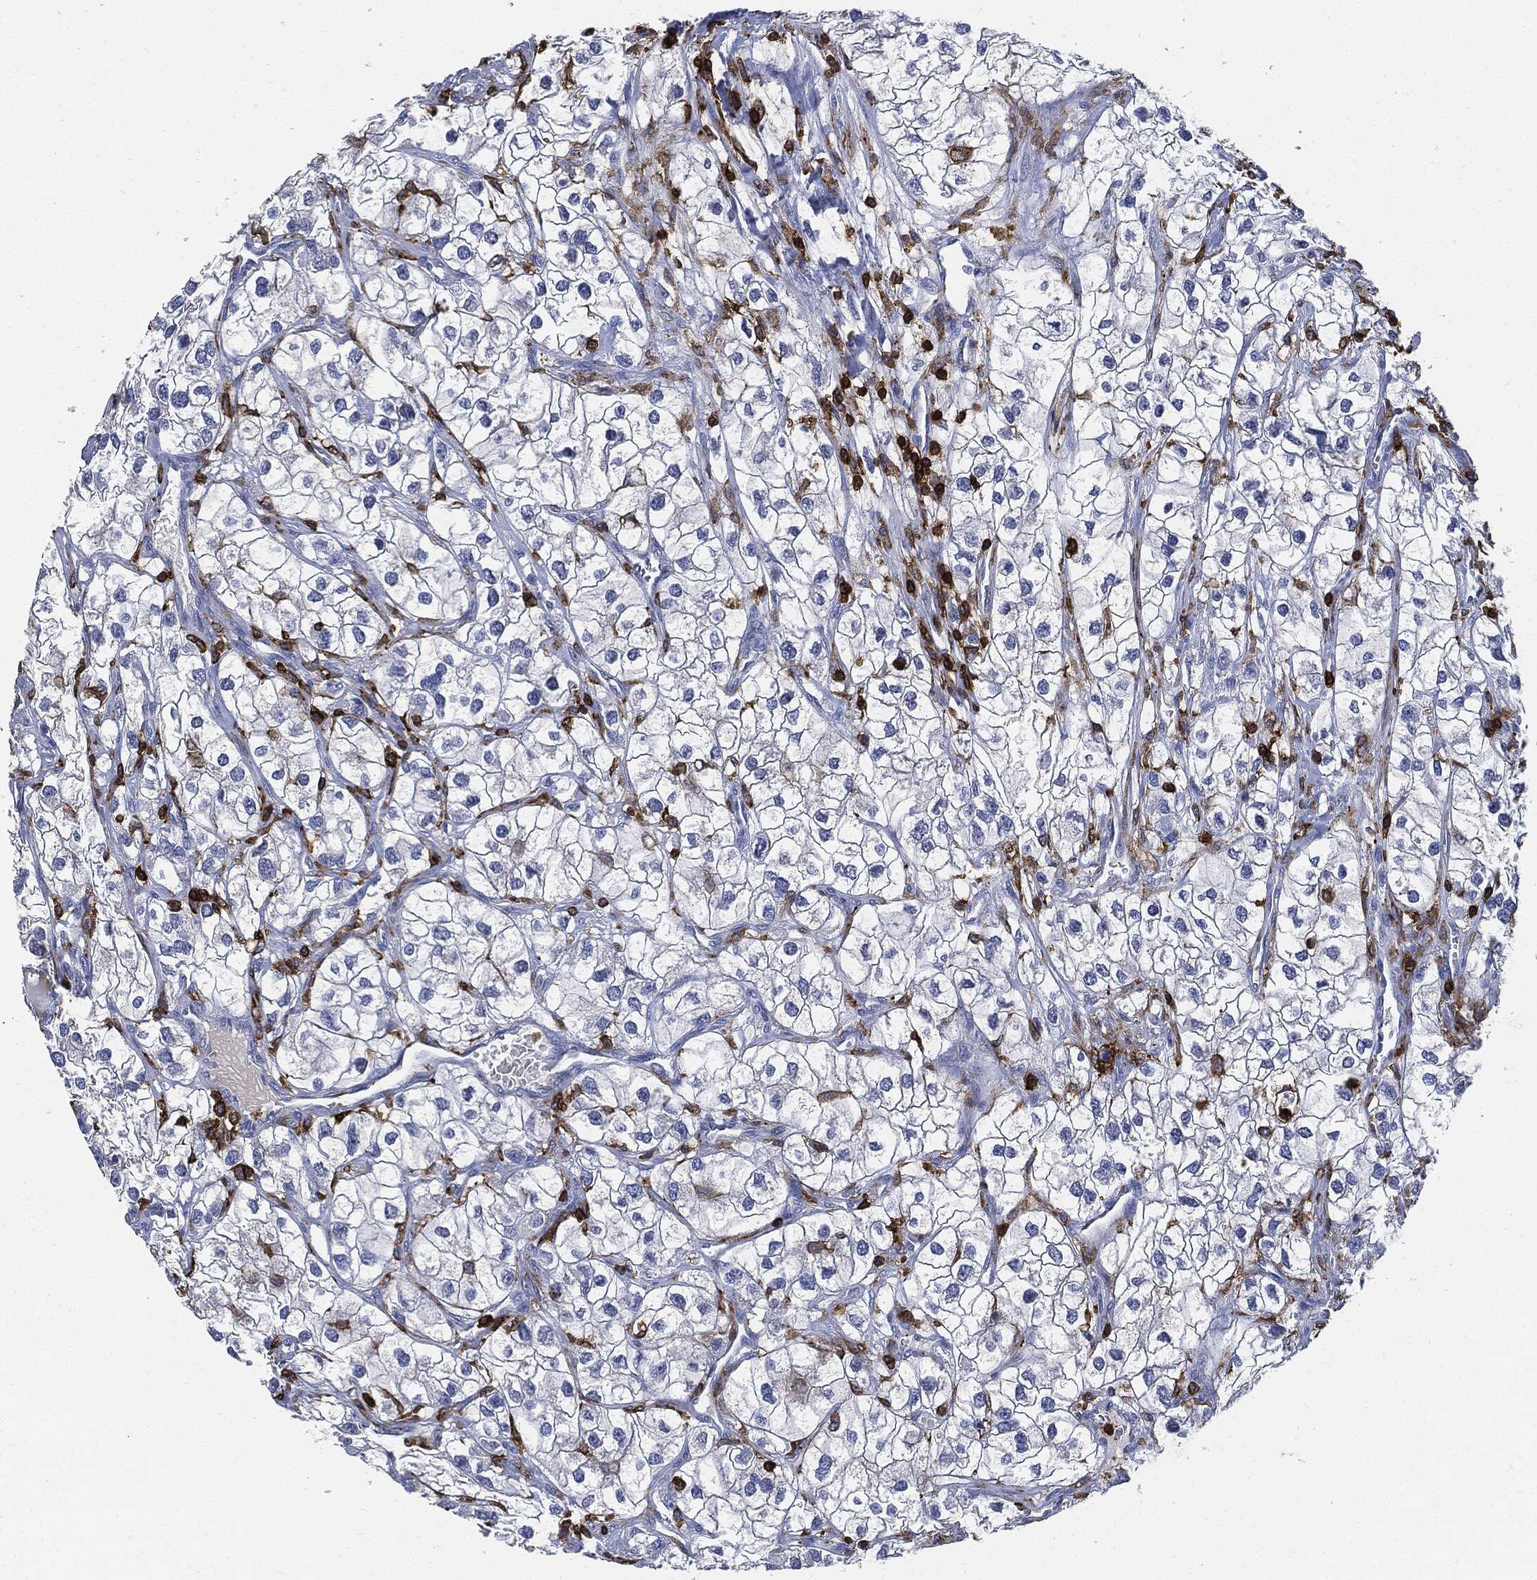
{"staining": {"intensity": "negative", "quantity": "none", "location": "none"}, "tissue": "renal cancer", "cell_type": "Tumor cells", "image_type": "cancer", "snomed": [{"axis": "morphology", "description": "Adenocarcinoma, NOS"}, {"axis": "topography", "description": "Kidney"}], "caption": "This is an IHC image of renal cancer (adenocarcinoma). There is no positivity in tumor cells.", "gene": "PTPRC", "patient": {"sex": "male", "age": 59}}